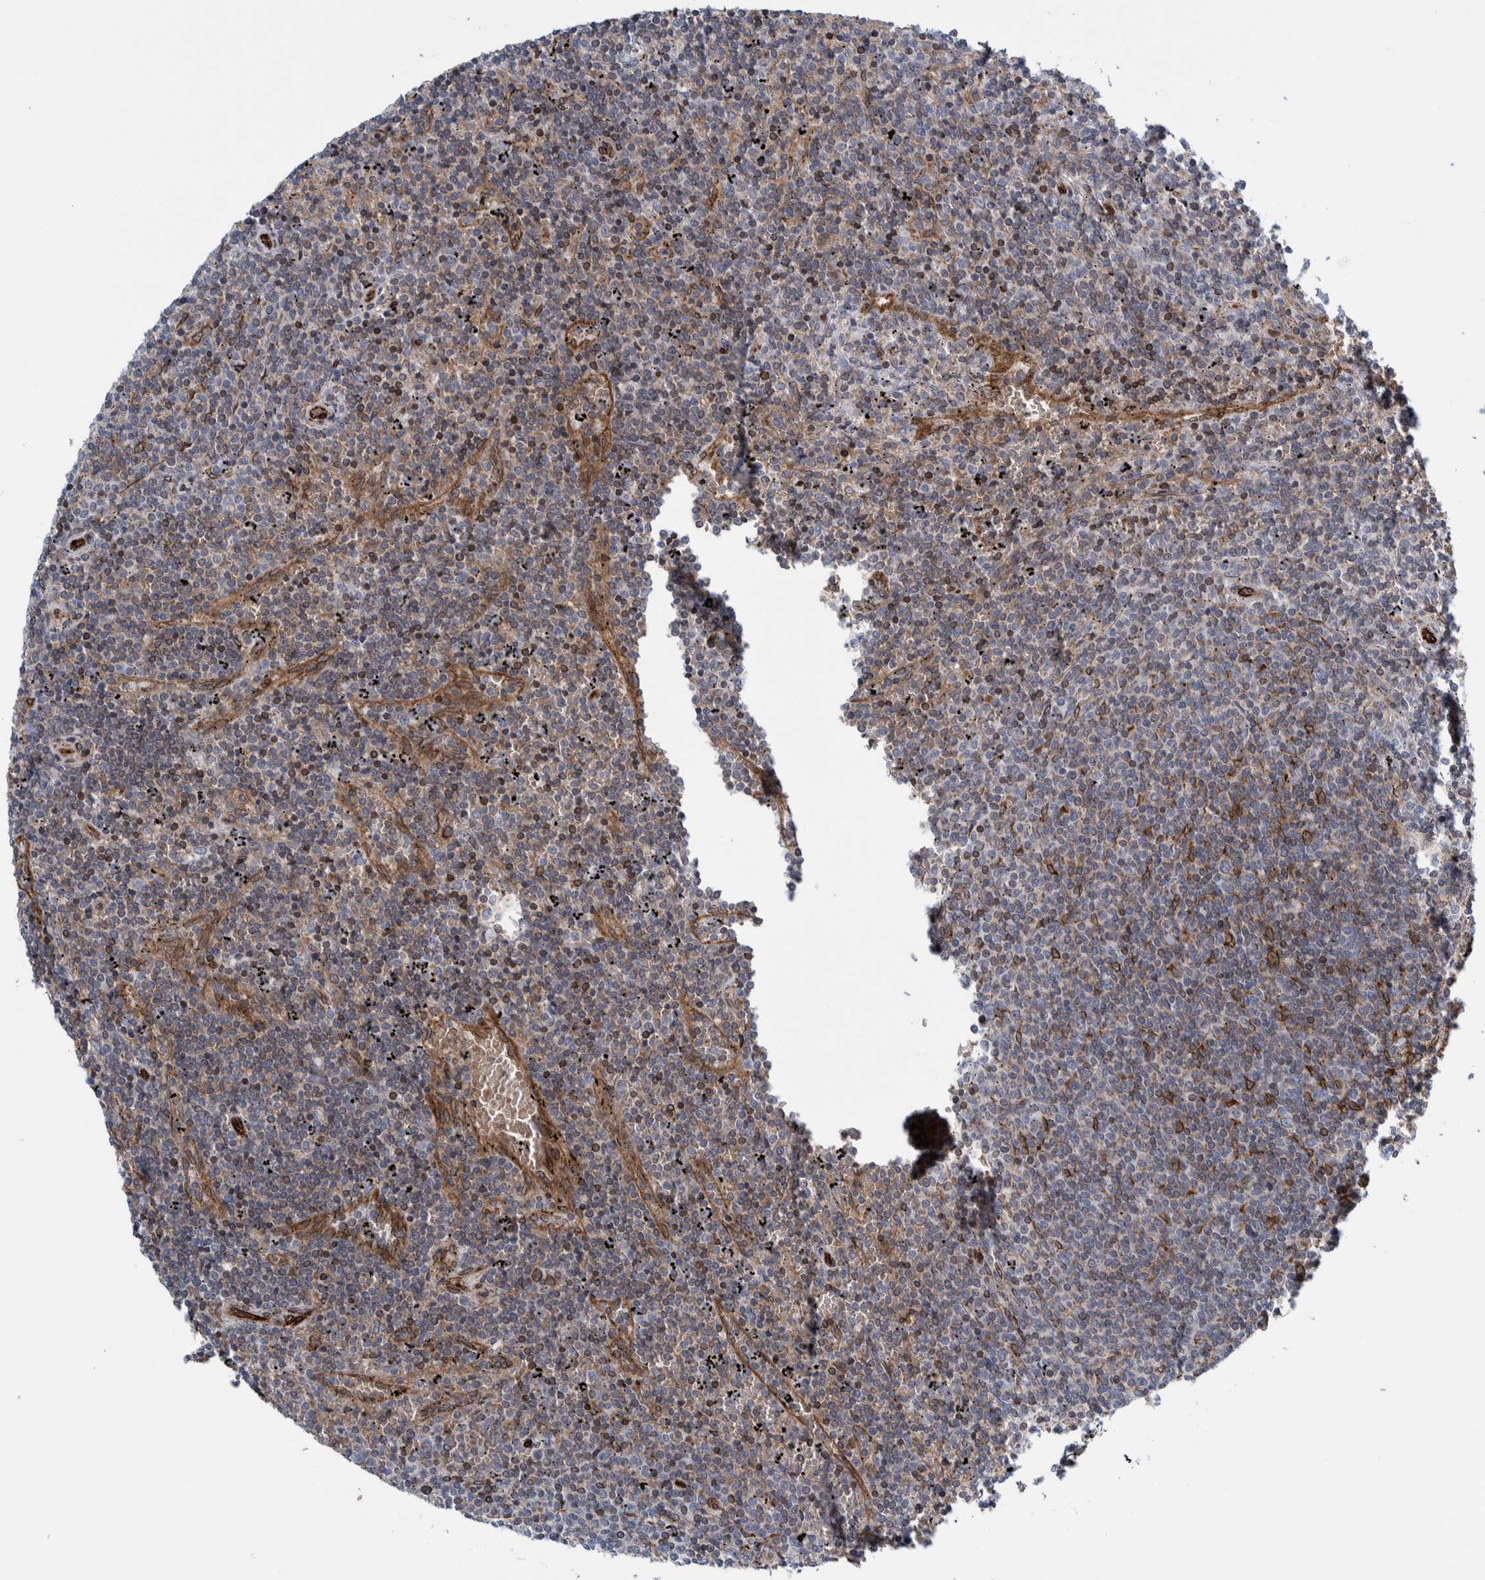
{"staining": {"intensity": "weak", "quantity": "25%-75%", "location": "cytoplasmic/membranous"}, "tissue": "lymphoma", "cell_type": "Tumor cells", "image_type": "cancer", "snomed": [{"axis": "morphology", "description": "Malignant lymphoma, non-Hodgkin's type, Low grade"}, {"axis": "topography", "description": "Spleen"}], "caption": "There is low levels of weak cytoplasmic/membranous expression in tumor cells of lymphoma, as demonstrated by immunohistochemical staining (brown color).", "gene": "THEM6", "patient": {"sex": "female", "age": 50}}